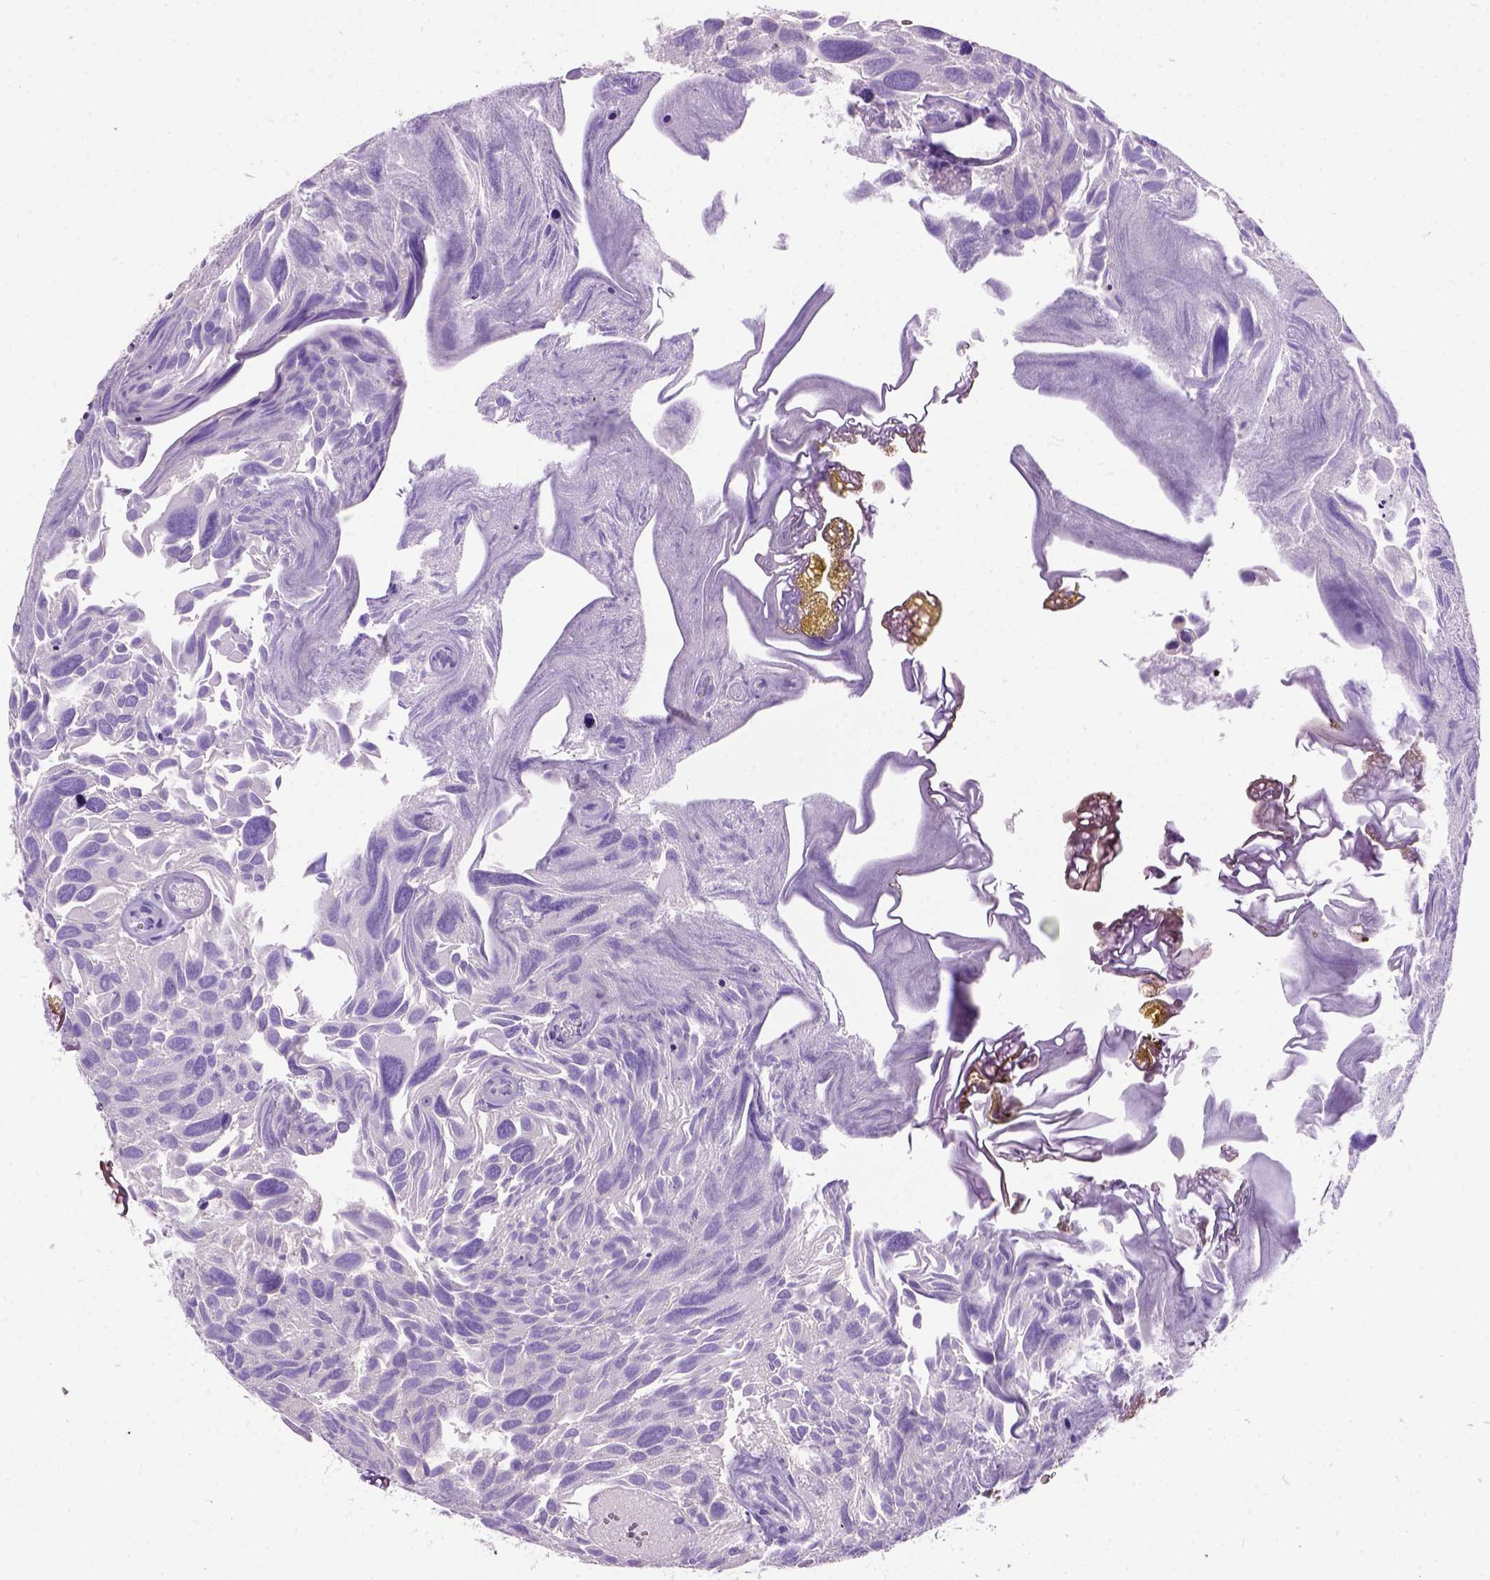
{"staining": {"intensity": "negative", "quantity": "none", "location": "none"}, "tissue": "urothelial cancer", "cell_type": "Tumor cells", "image_type": "cancer", "snomed": [{"axis": "morphology", "description": "Urothelial carcinoma, Low grade"}, {"axis": "topography", "description": "Urinary bladder"}], "caption": "A high-resolution photomicrograph shows immunohistochemistry (IHC) staining of urothelial carcinoma (low-grade), which shows no significant positivity in tumor cells.", "gene": "SEMA4F", "patient": {"sex": "female", "age": 69}}